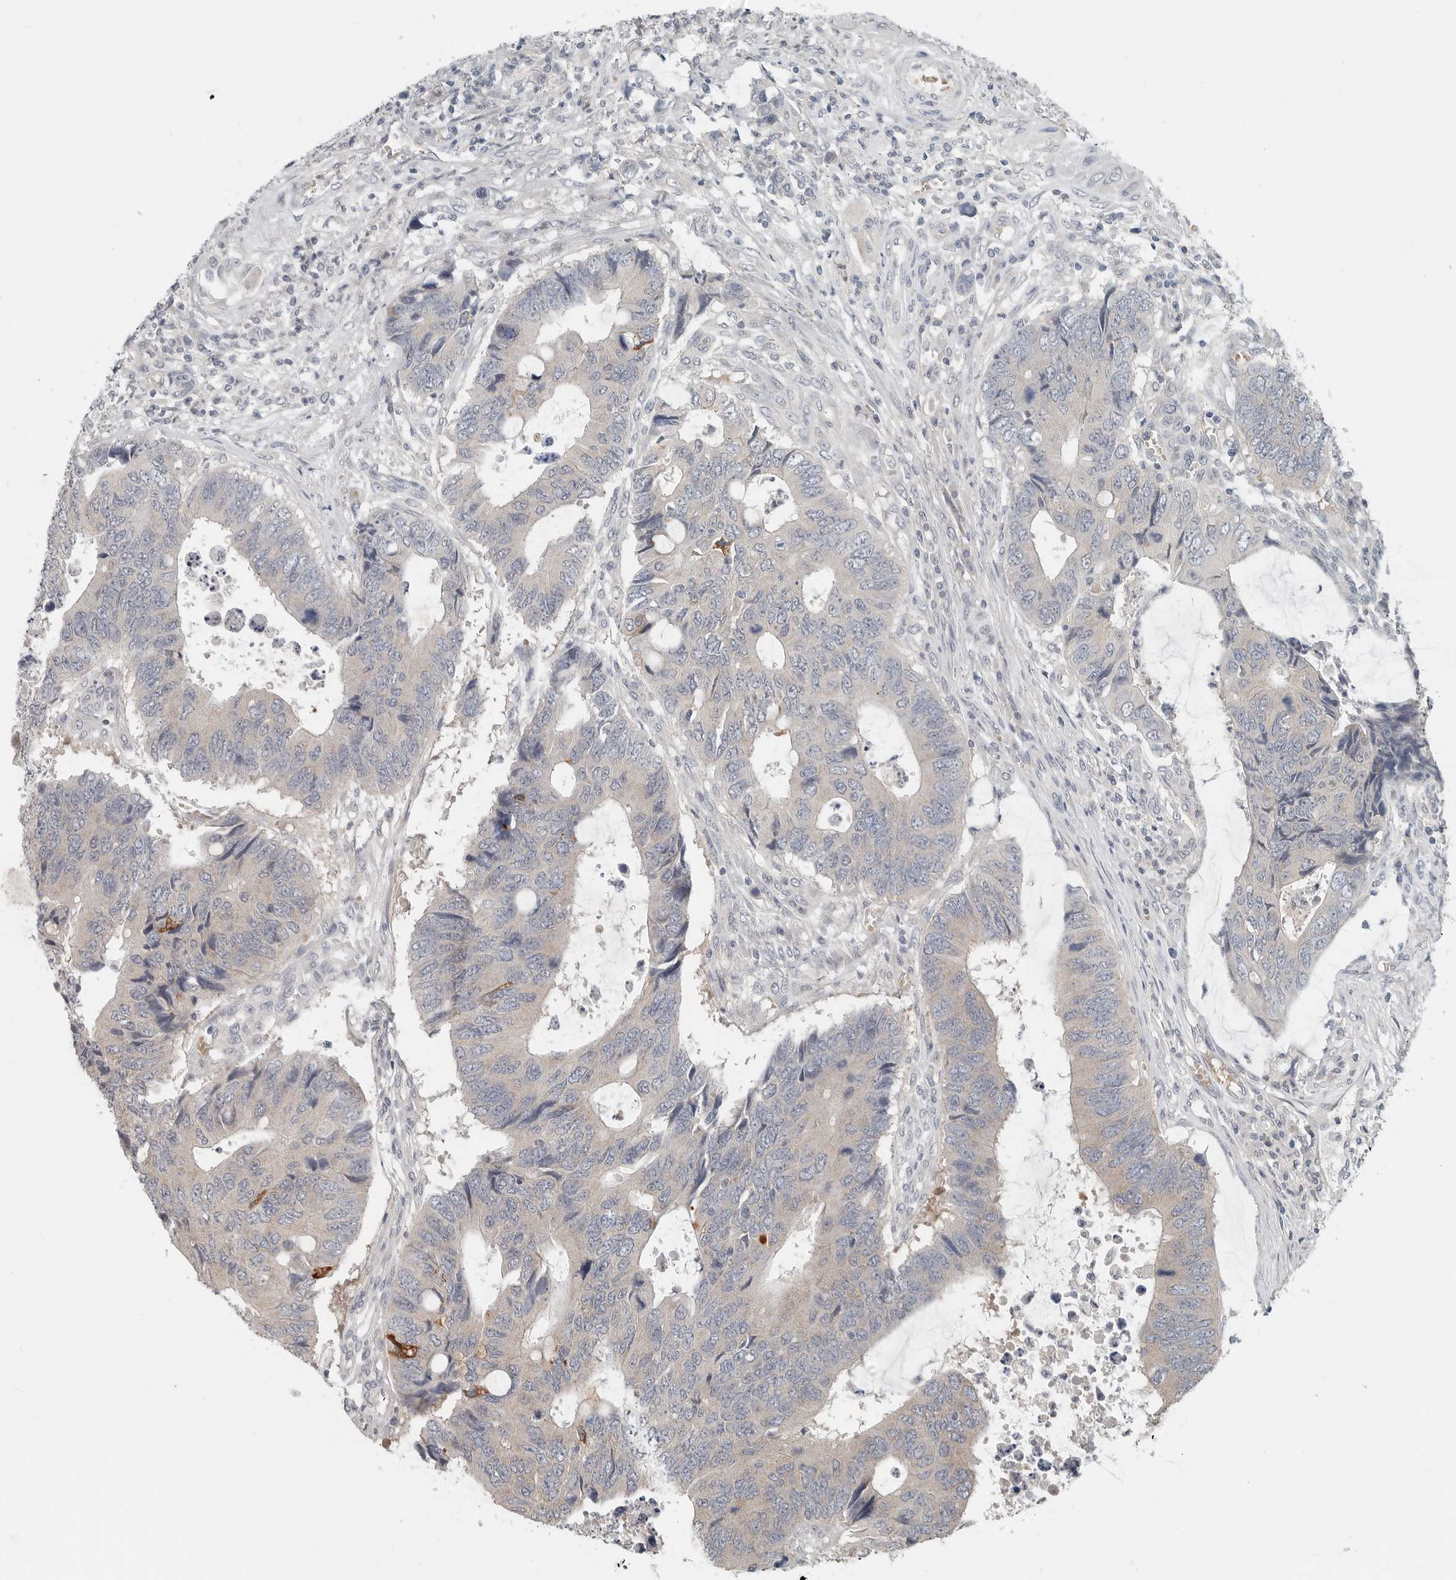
{"staining": {"intensity": "weak", "quantity": "<25%", "location": "cytoplasmic/membranous"}, "tissue": "colorectal cancer", "cell_type": "Tumor cells", "image_type": "cancer", "snomed": [{"axis": "morphology", "description": "Adenocarcinoma, NOS"}, {"axis": "topography", "description": "Rectum"}], "caption": "A photomicrograph of human colorectal cancer (adenocarcinoma) is negative for staining in tumor cells.", "gene": "FCRLB", "patient": {"sex": "male", "age": 84}}